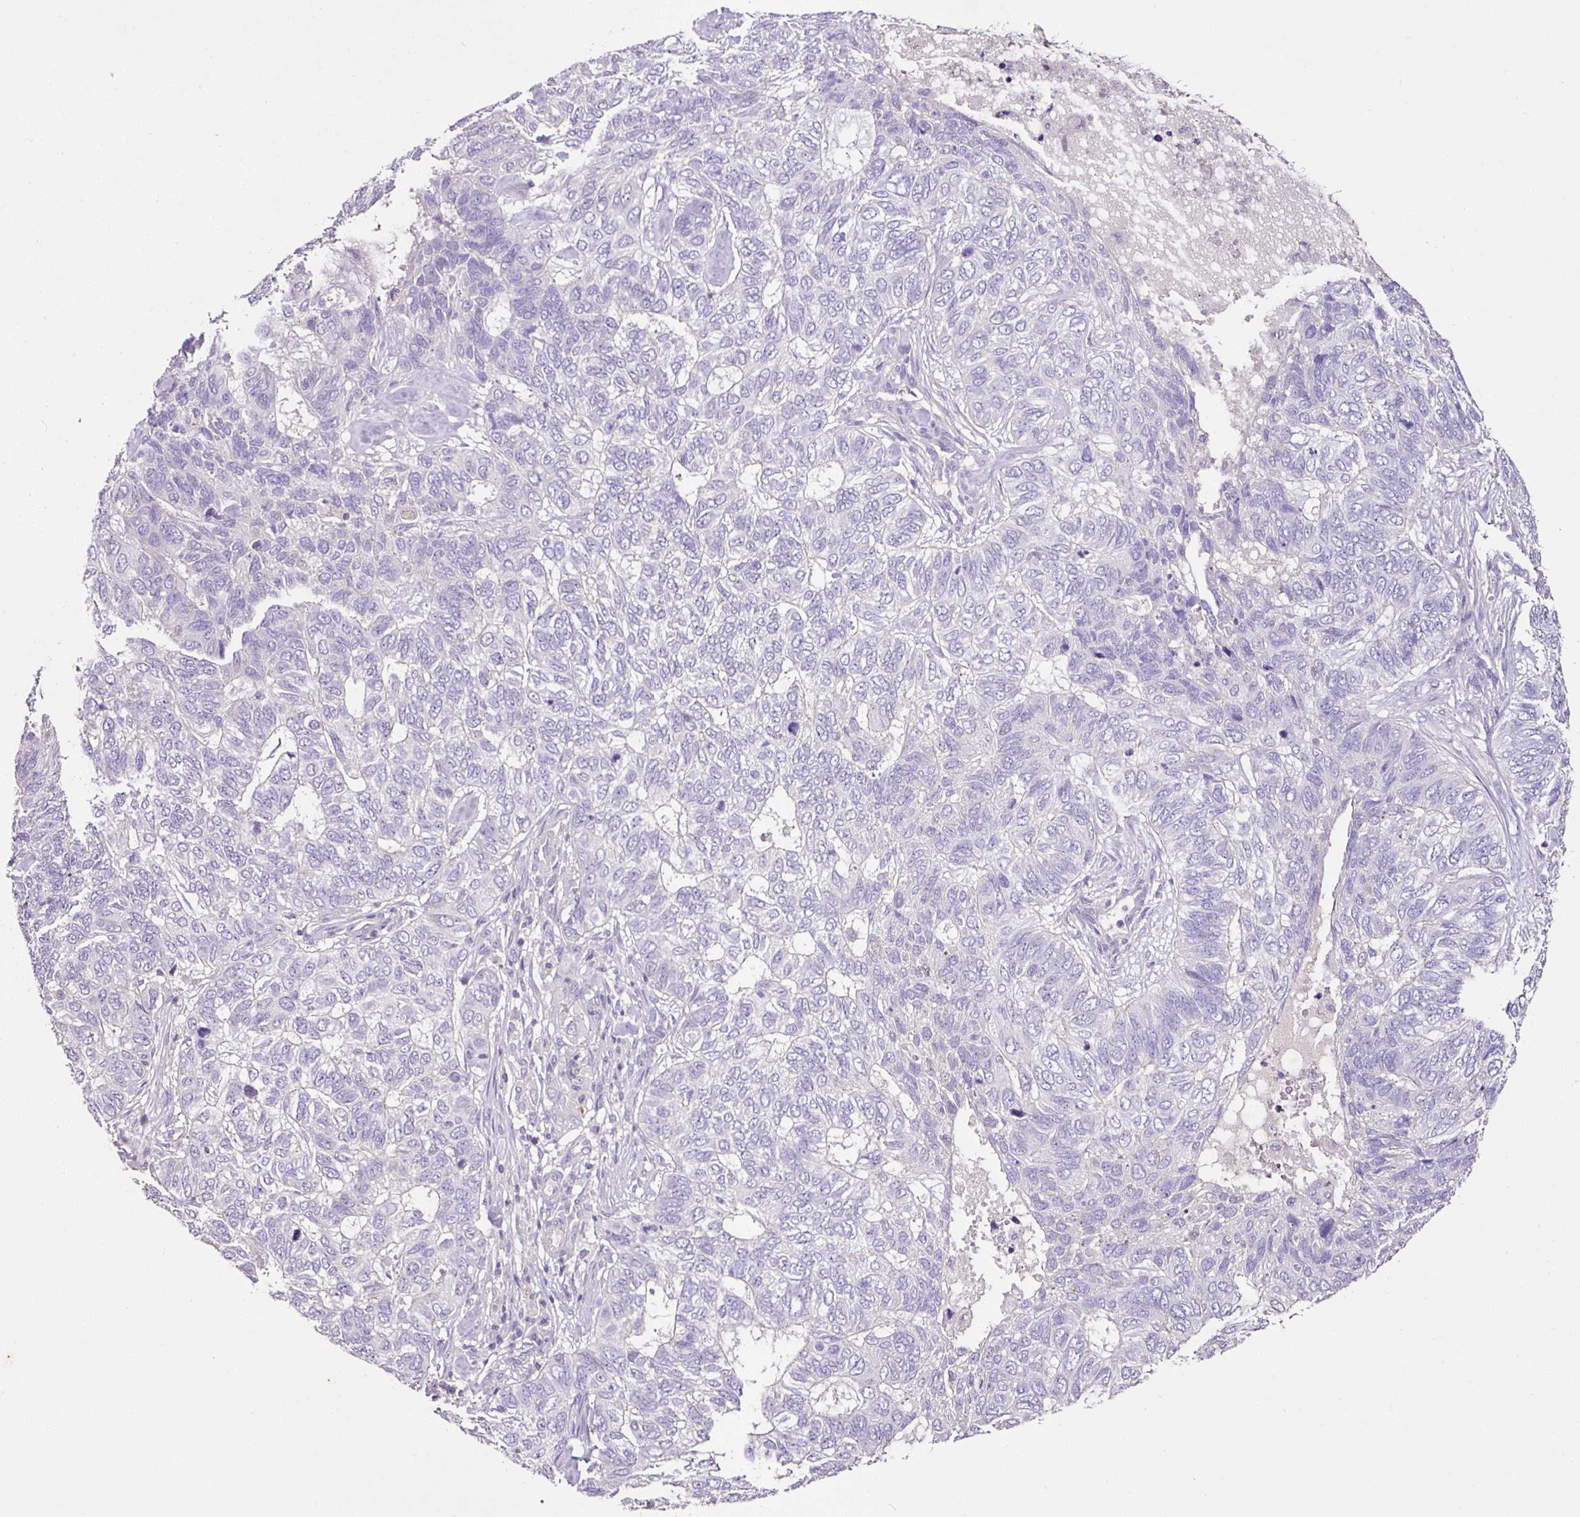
{"staining": {"intensity": "negative", "quantity": "none", "location": "none"}, "tissue": "skin cancer", "cell_type": "Tumor cells", "image_type": "cancer", "snomed": [{"axis": "morphology", "description": "Basal cell carcinoma"}, {"axis": "topography", "description": "Skin"}], "caption": "Immunohistochemistry of human basal cell carcinoma (skin) reveals no expression in tumor cells.", "gene": "AGR3", "patient": {"sex": "female", "age": 65}}